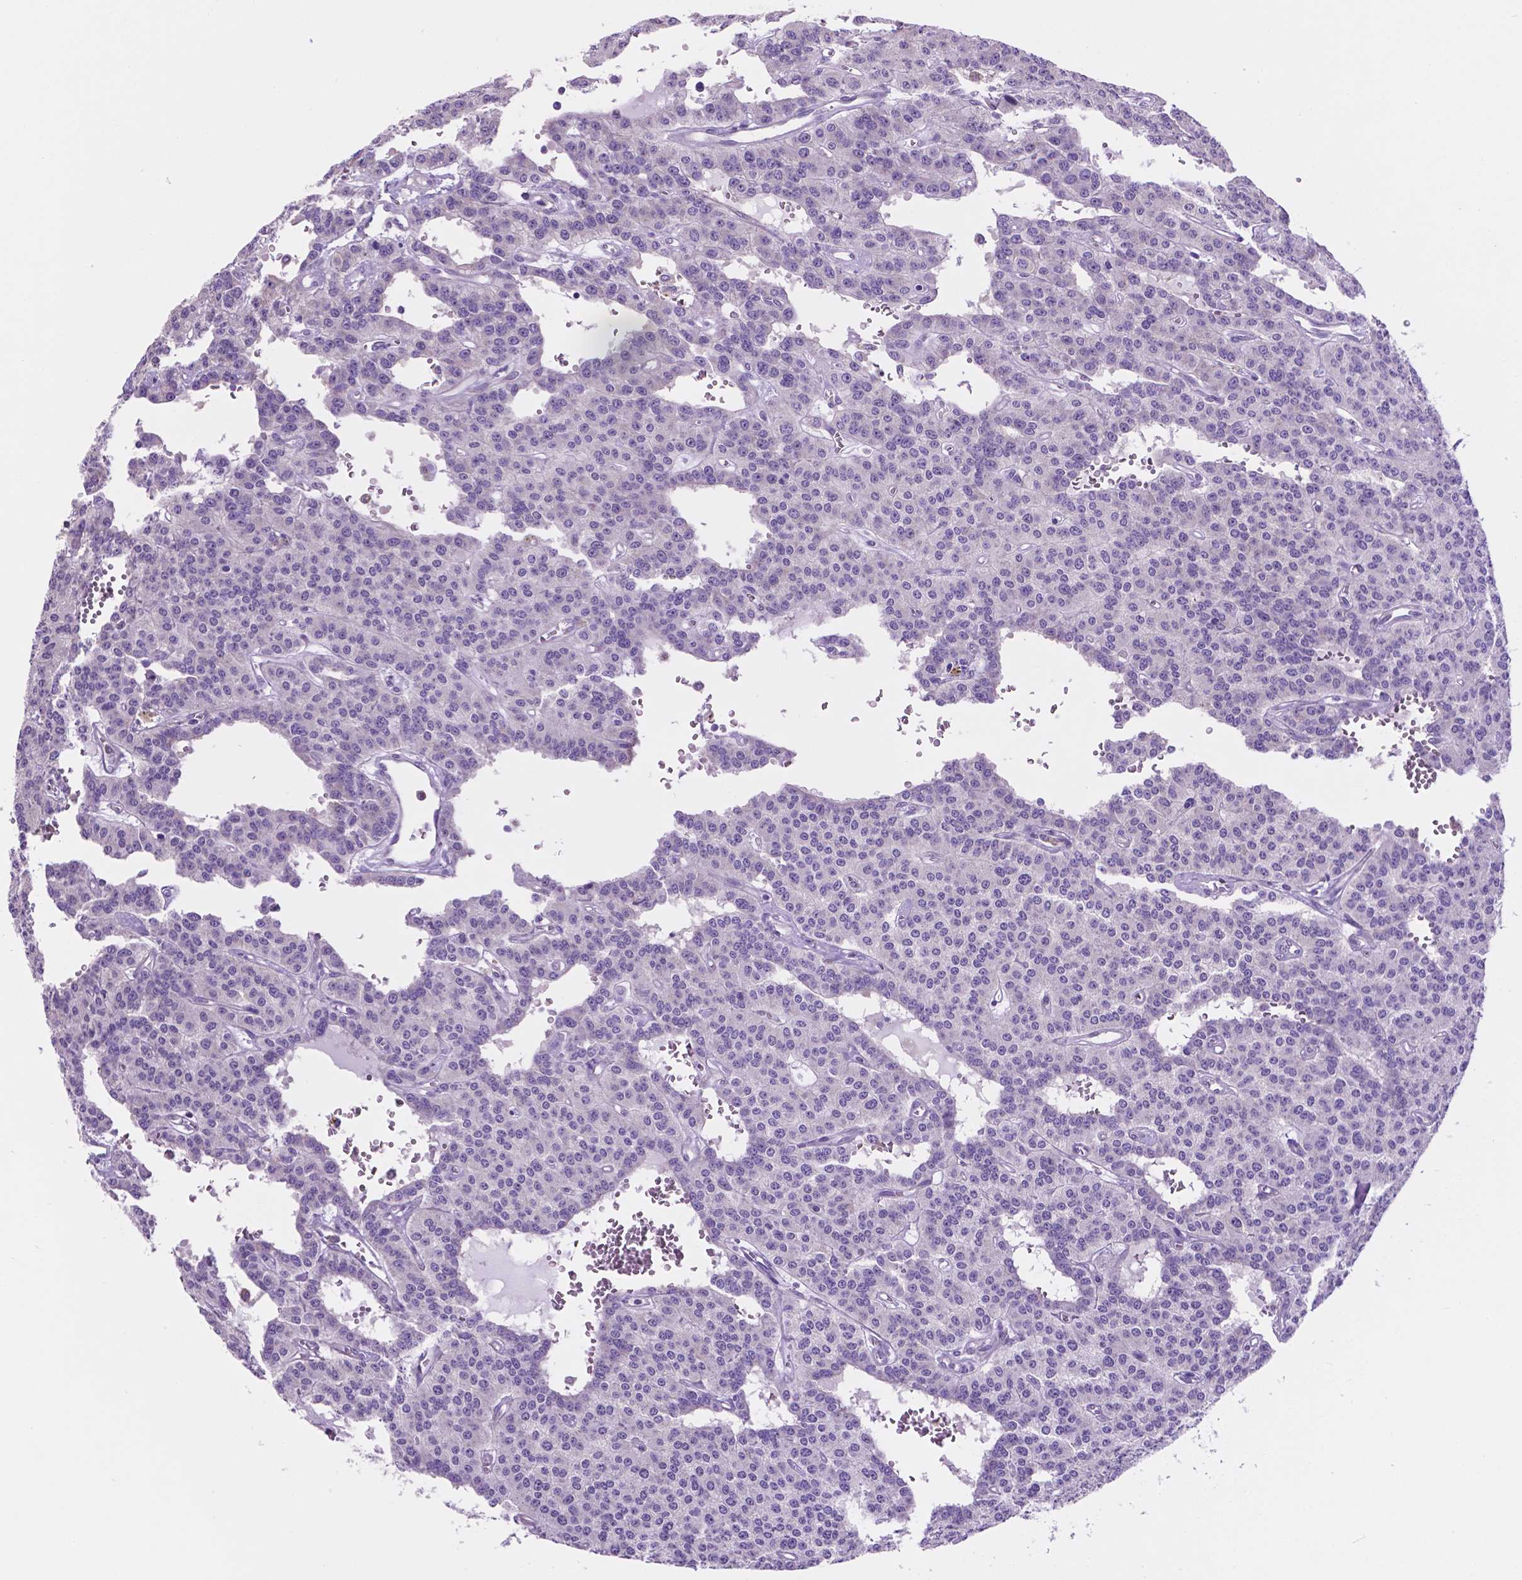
{"staining": {"intensity": "negative", "quantity": "none", "location": "none"}, "tissue": "carcinoid", "cell_type": "Tumor cells", "image_type": "cancer", "snomed": [{"axis": "morphology", "description": "Carcinoid, malignant, NOS"}, {"axis": "topography", "description": "Lung"}], "caption": "Tumor cells show no significant positivity in malignant carcinoid. (DAB (3,3'-diaminobenzidine) immunohistochemistry (IHC), high magnification).", "gene": "SPDYA", "patient": {"sex": "female", "age": 71}}